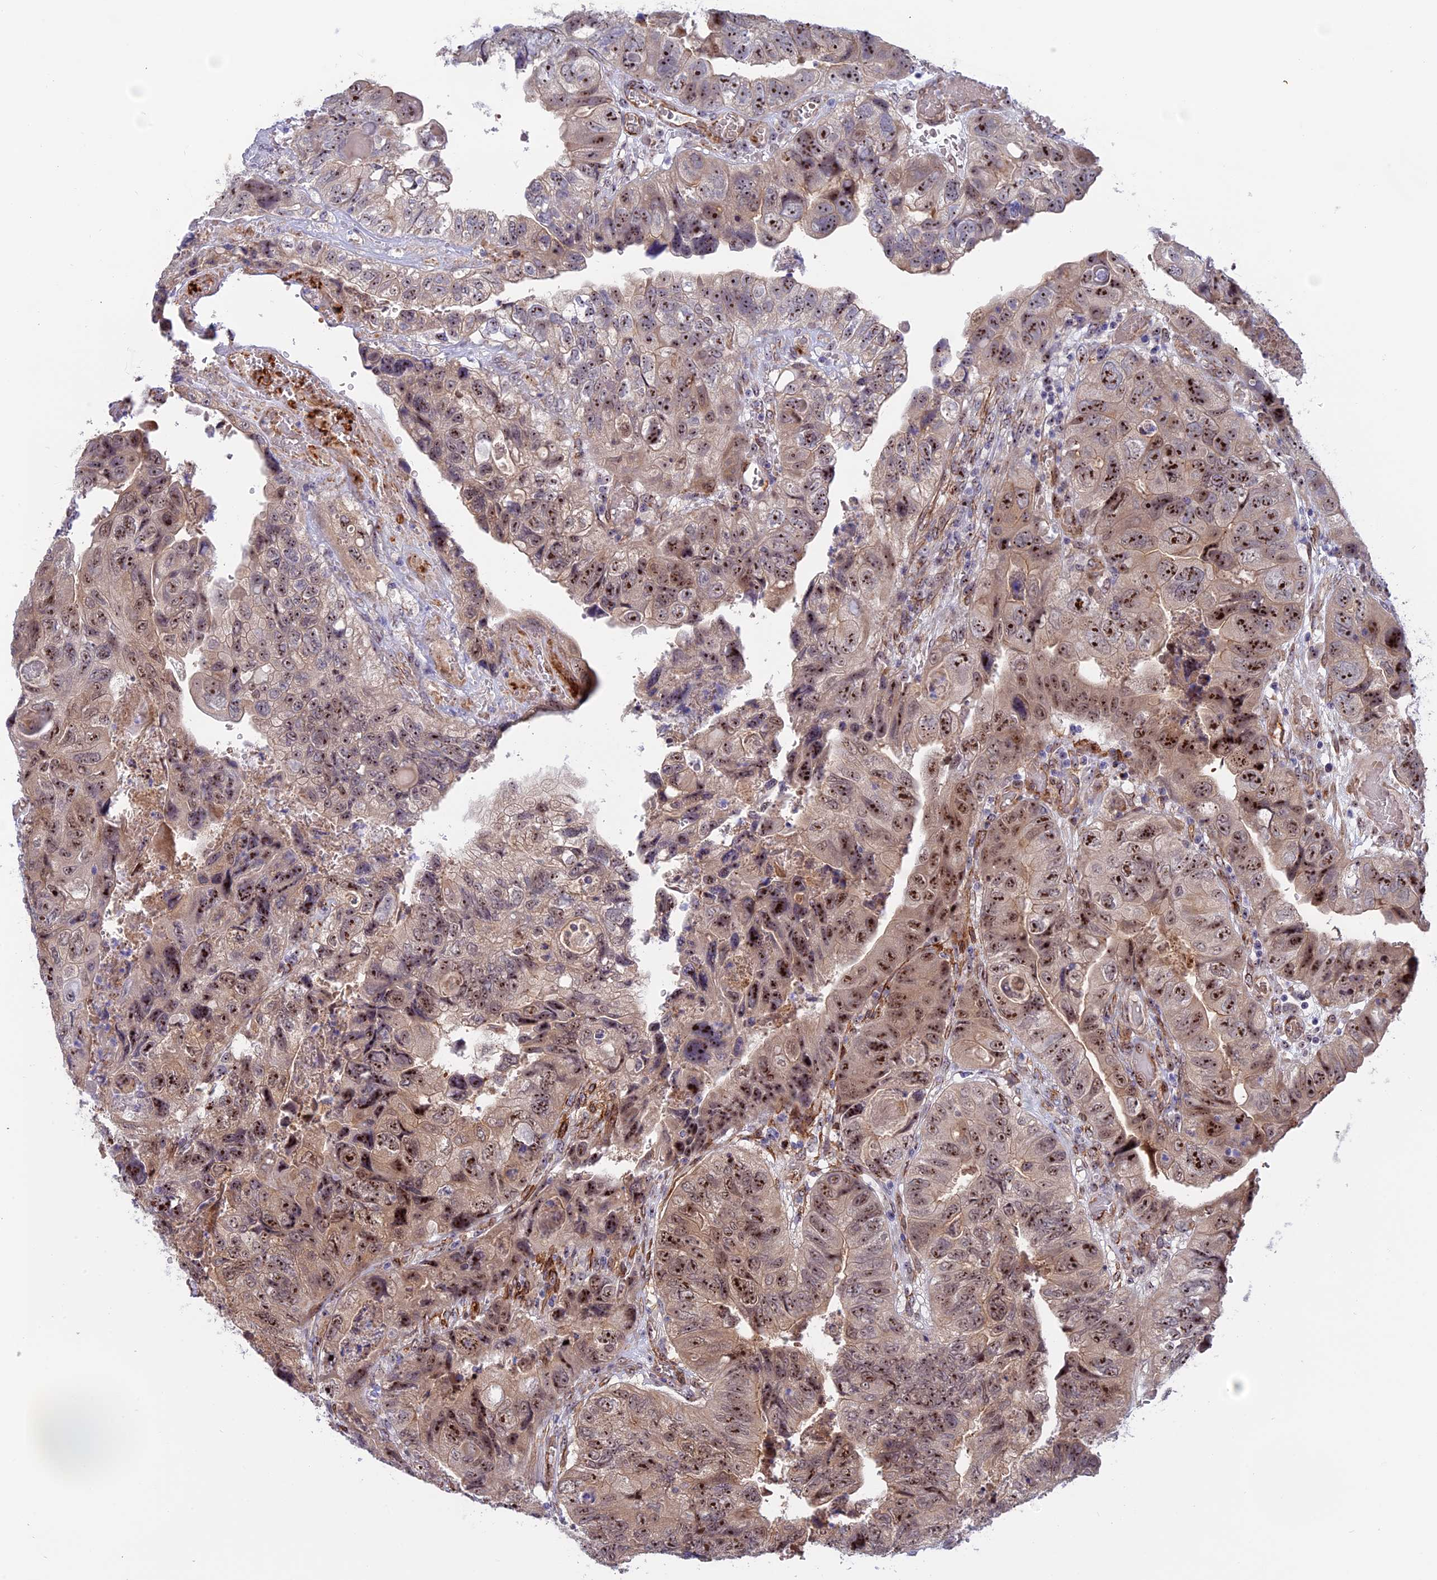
{"staining": {"intensity": "moderate", "quantity": ">75%", "location": "nuclear"}, "tissue": "colorectal cancer", "cell_type": "Tumor cells", "image_type": "cancer", "snomed": [{"axis": "morphology", "description": "Adenocarcinoma, NOS"}, {"axis": "topography", "description": "Rectum"}], "caption": "Immunohistochemistry (IHC) micrograph of neoplastic tissue: human colorectal adenocarcinoma stained using immunohistochemistry (IHC) shows medium levels of moderate protein expression localized specifically in the nuclear of tumor cells, appearing as a nuclear brown color.", "gene": "DBNDD1", "patient": {"sex": "male", "age": 63}}